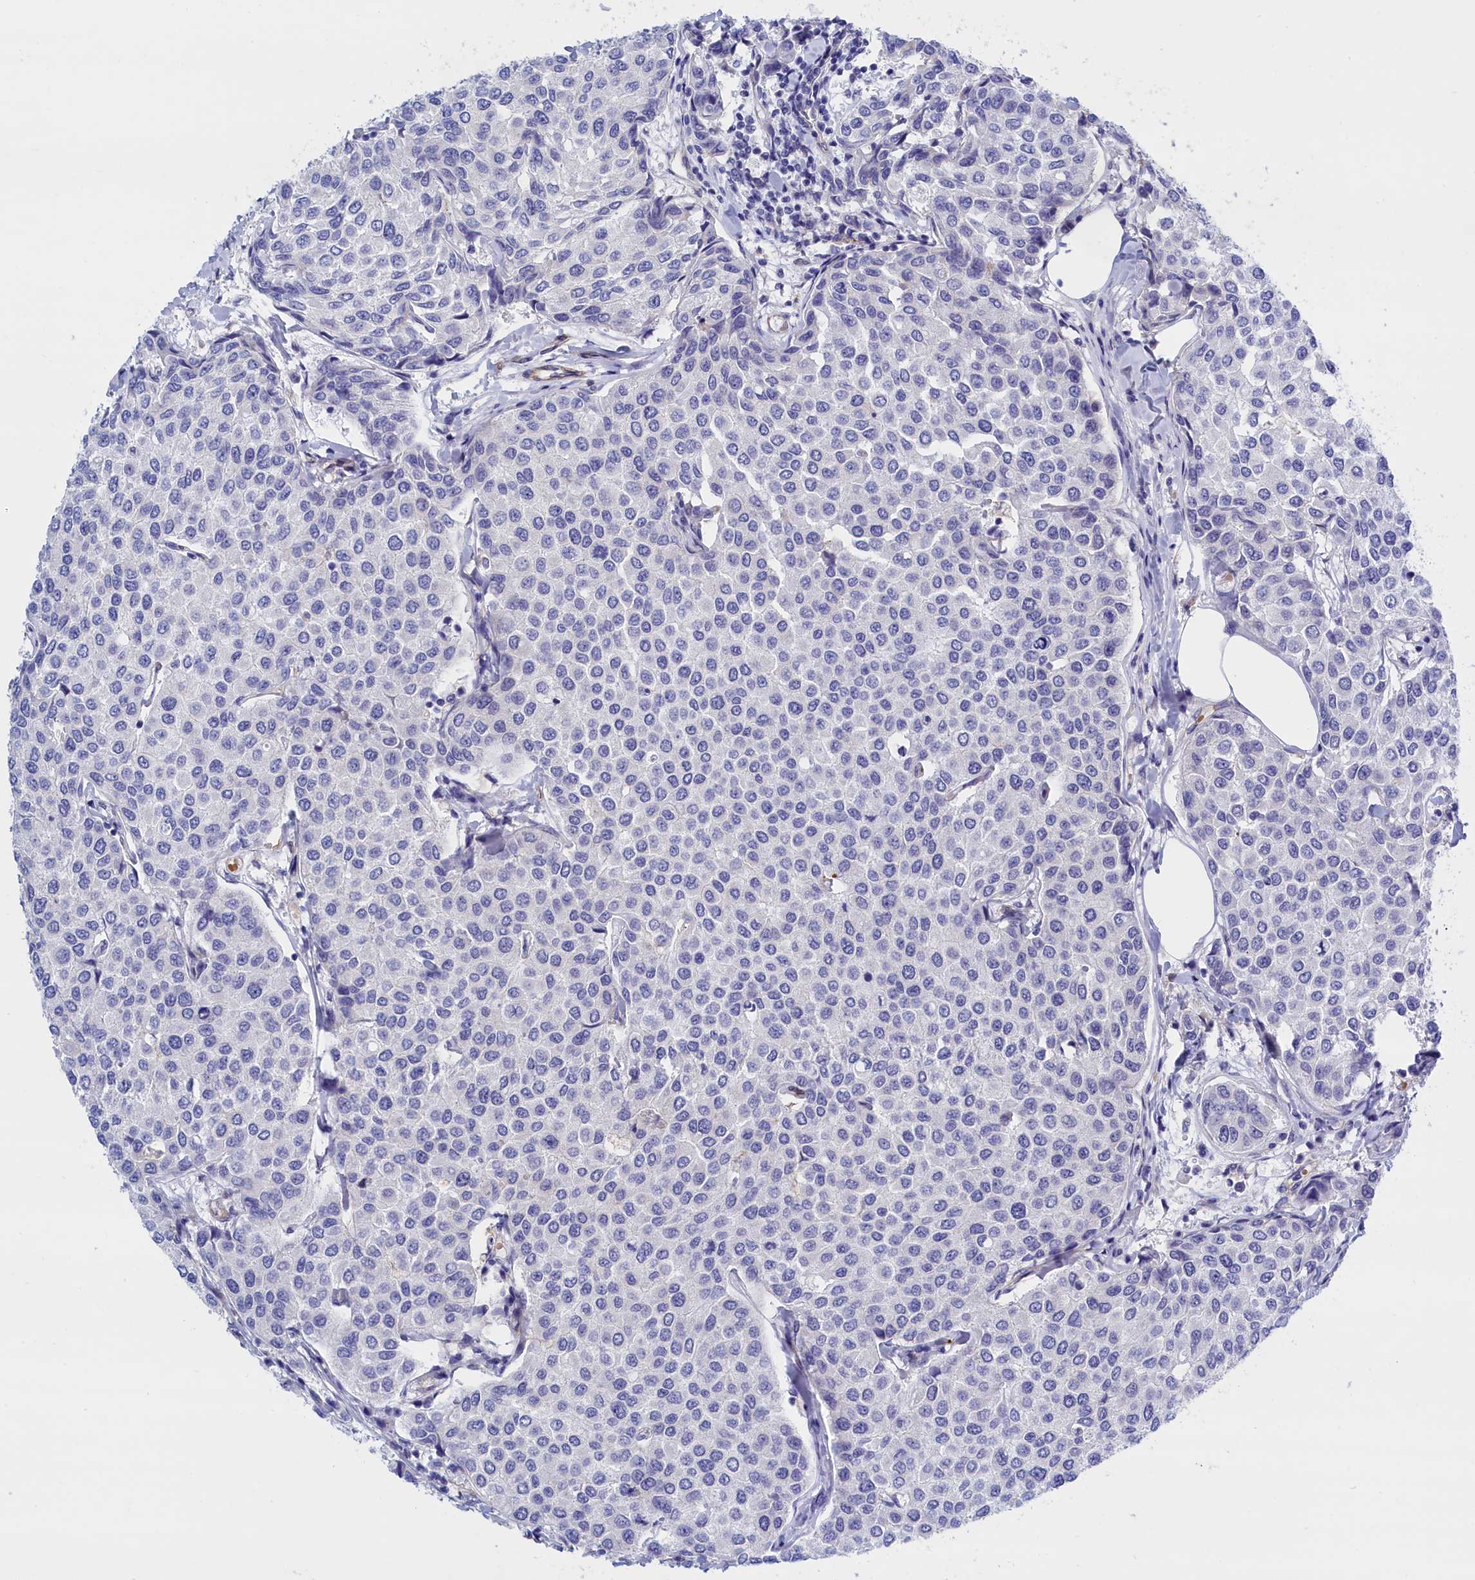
{"staining": {"intensity": "negative", "quantity": "none", "location": "none"}, "tissue": "breast cancer", "cell_type": "Tumor cells", "image_type": "cancer", "snomed": [{"axis": "morphology", "description": "Duct carcinoma"}, {"axis": "topography", "description": "Breast"}], "caption": "Tumor cells are negative for brown protein staining in breast cancer.", "gene": "ABCC12", "patient": {"sex": "female", "age": 55}}